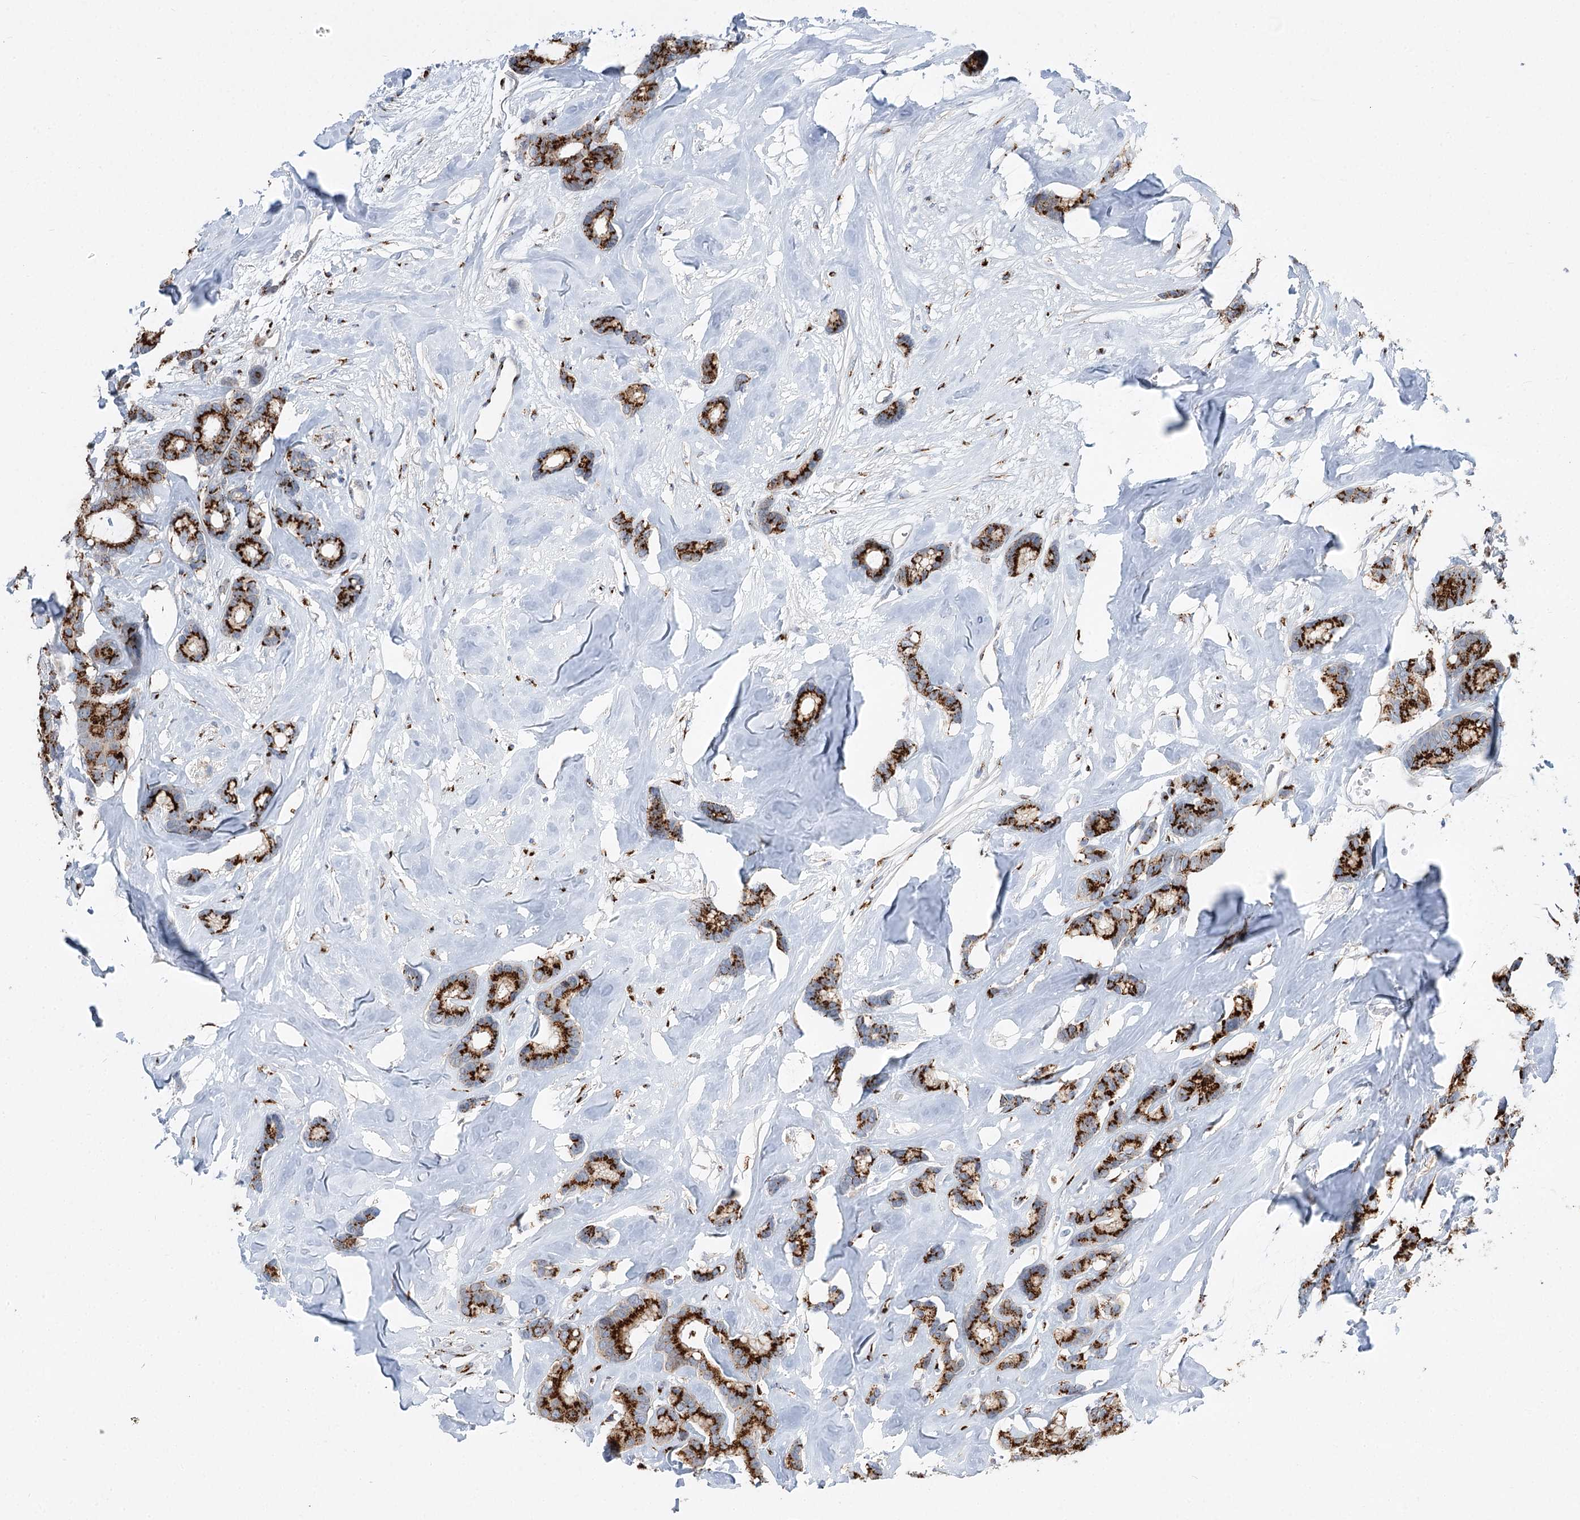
{"staining": {"intensity": "strong", "quantity": ">75%", "location": "cytoplasmic/membranous"}, "tissue": "breast cancer", "cell_type": "Tumor cells", "image_type": "cancer", "snomed": [{"axis": "morphology", "description": "Duct carcinoma"}, {"axis": "topography", "description": "Breast"}], "caption": "Immunohistochemistry (DAB) staining of human breast cancer exhibits strong cytoplasmic/membranous protein positivity in about >75% of tumor cells.", "gene": "TMEM165", "patient": {"sex": "female", "age": 87}}